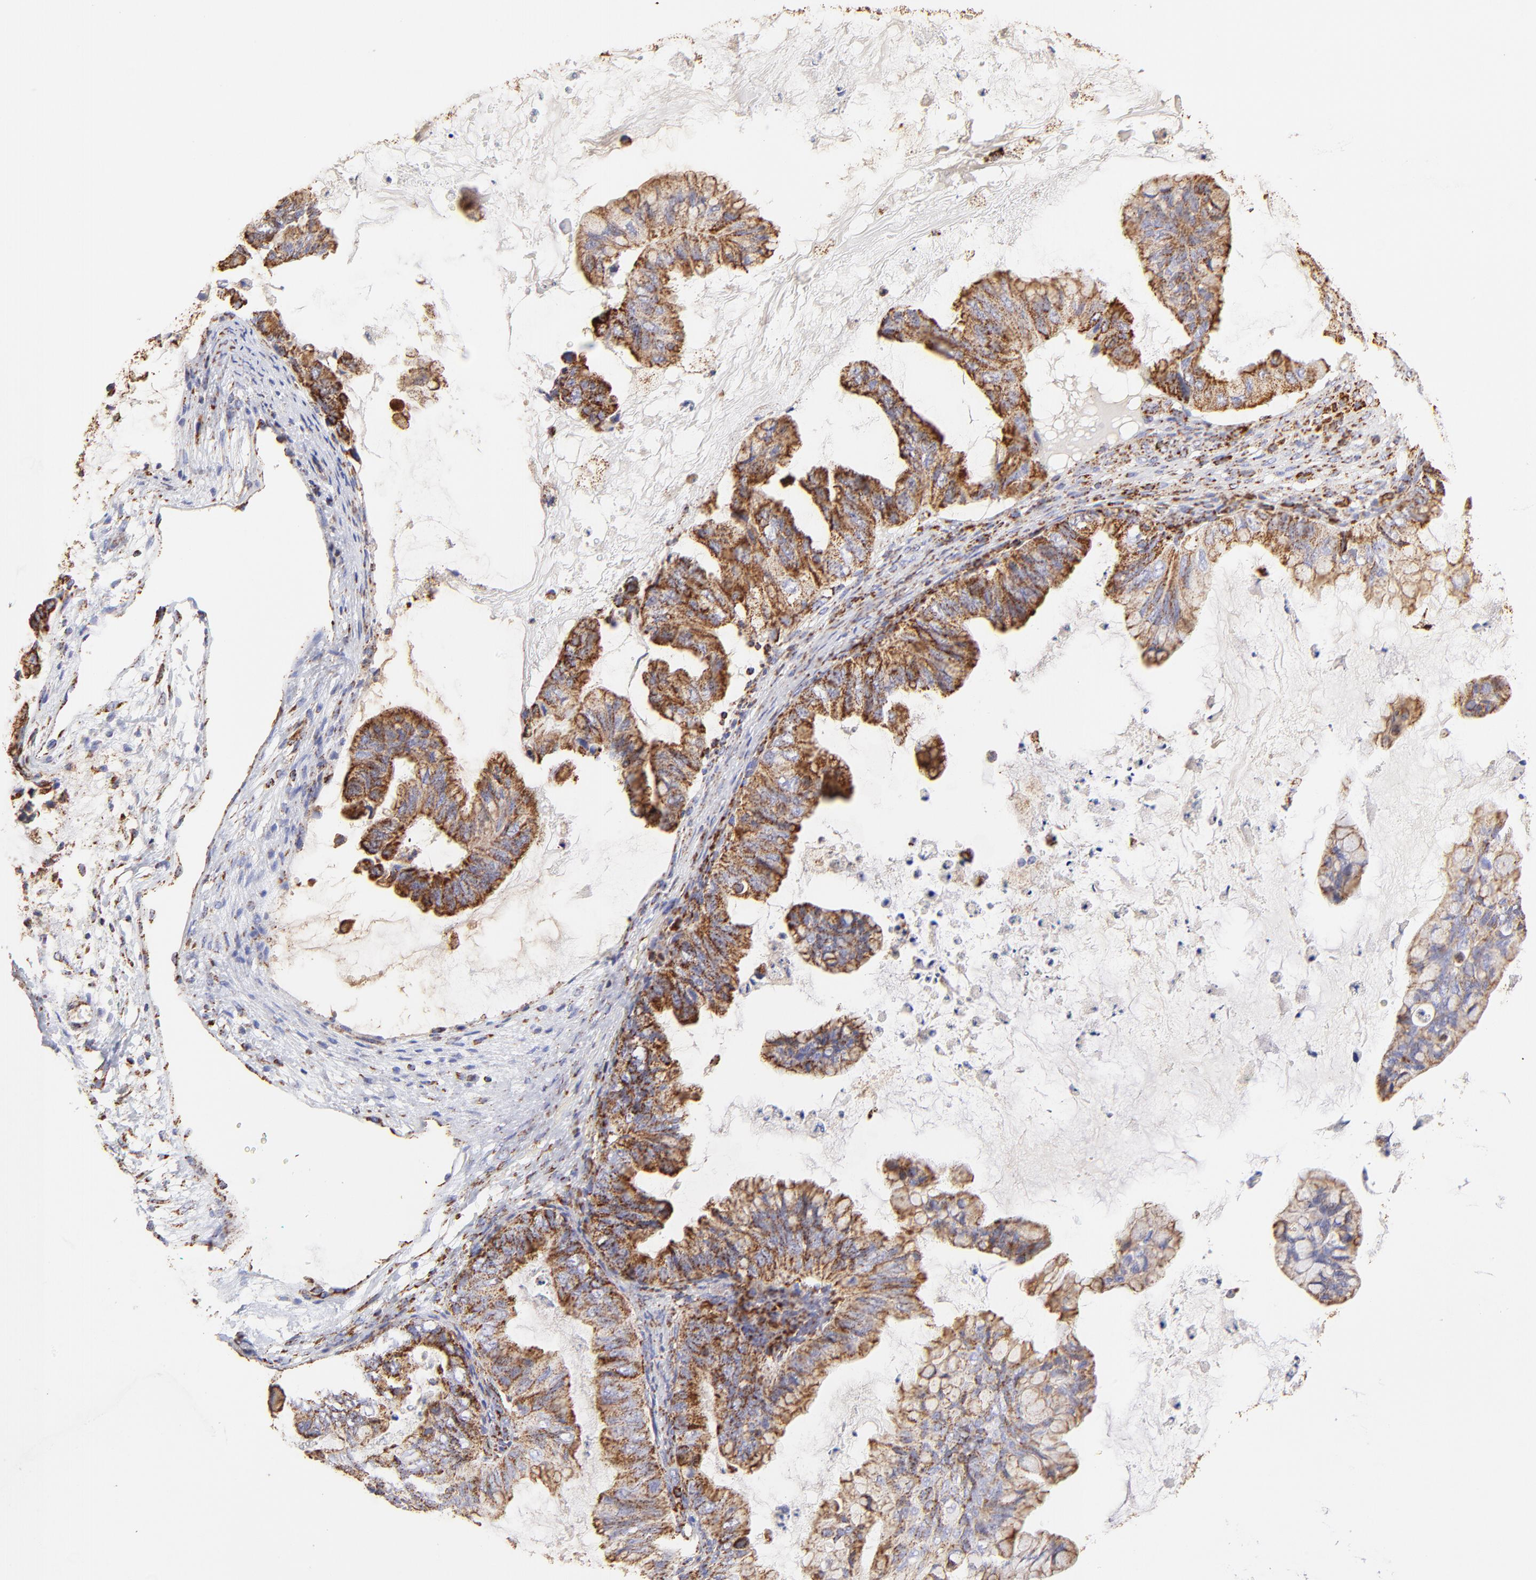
{"staining": {"intensity": "strong", "quantity": ">75%", "location": "cytoplasmic/membranous"}, "tissue": "ovarian cancer", "cell_type": "Tumor cells", "image_type": "cancer", "snomed": [{"axis": "morphology", "description": "Cystadenocarcinoma, mucinous, NOS"}, {"axis": "topography", "description": "Ovary"}], "caption": "Immunohistochemical staining of human ovarian cancer (mucinous cystadenocarcinoma) shows strong cytoplasmic/membranous protein expression in about >75% of tumor cells. (DAB = brown stain, brightfield microscopy at high magnification).", "gene": "ECH1", "patient": {"sex": "female", "age": 36}}